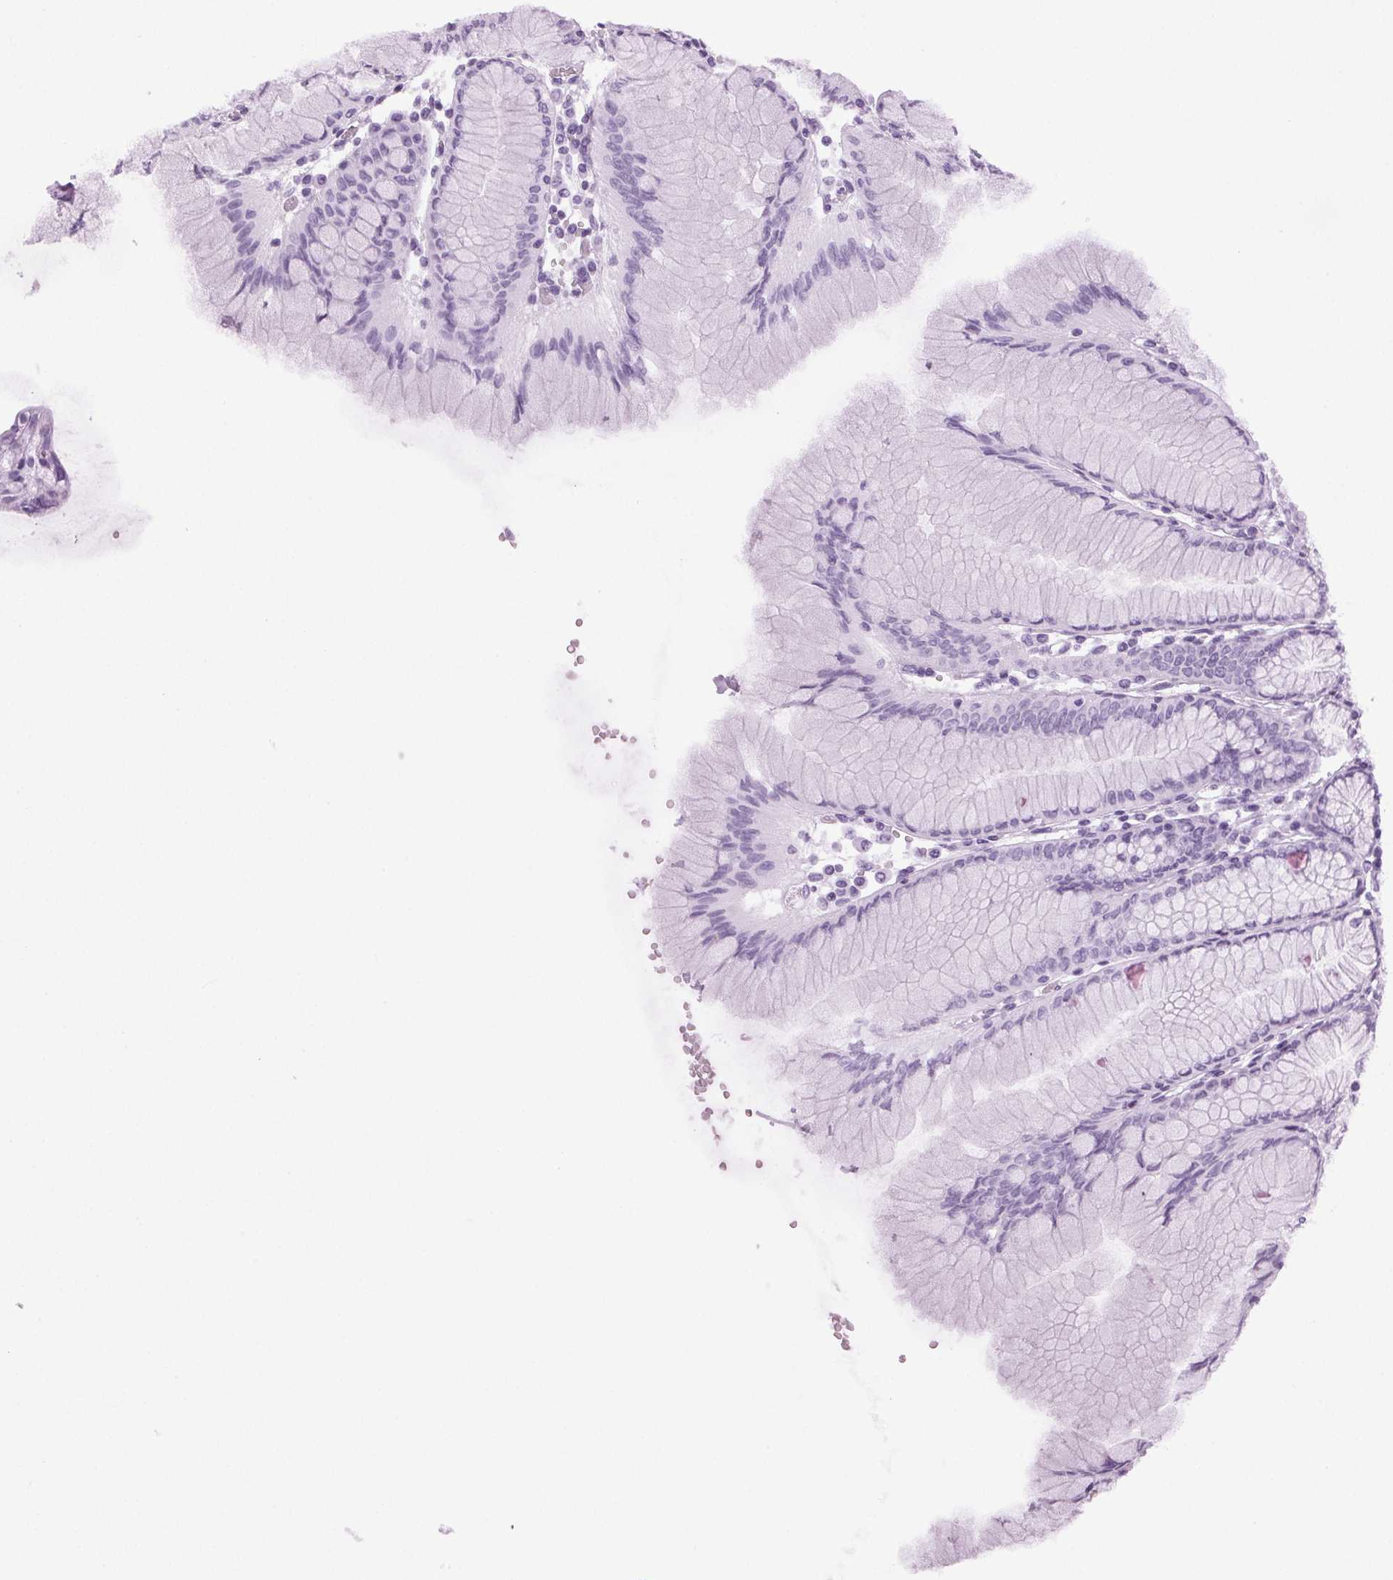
{"staining": {"intensity": "negative", "quantity": "none", "location": "none"}, "tissue": "stomach", "cell_type": "Glandular cells", "image_type": "normal", "snomed": [{"axis": "morphology", "description": "Normal tissue, NOS"}, {"axis": "topography", "description": "Stomach"}], "caption": "The image shows no staining of glandular cells in normal stomach.", "gene": "BSDC1", "patient": {"sex": "female", "age": 57}}